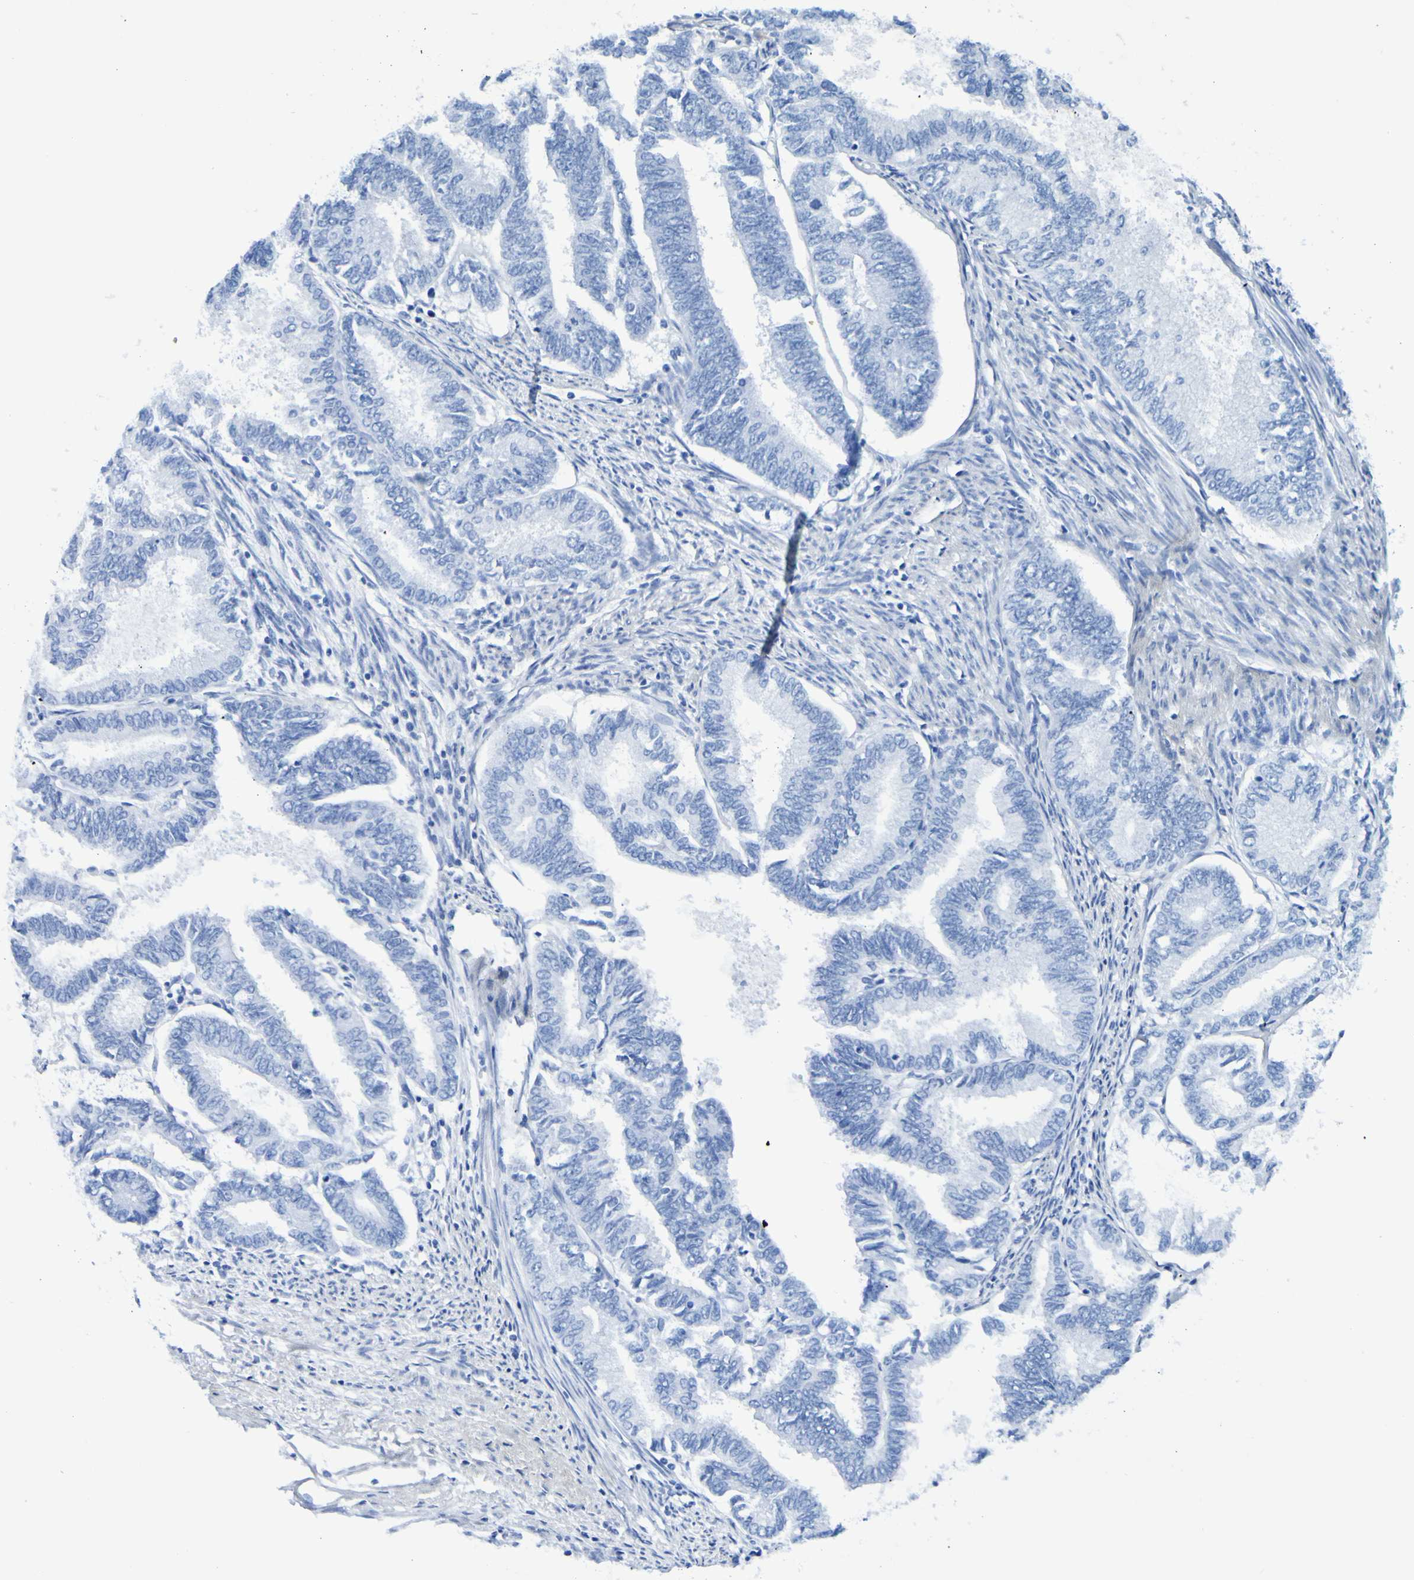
{"staining": {"intensity": "negative", "quantity": "none", "location": "none"}, "tissue": "endometrial cancer", "cell_type": "Tumor cells", "image_type": "cancer", "snomed": [{"axis": "morphology", "description": "Adenocarcinoma, NOS"}, {"axis": "topography", "description": "Endometrium"}], "caption": "Endometrial adenocarcinoma stained for a protein using IHC demonstrates no expression tumor cells.", "gene": "DPEP1", "patient": {"sex": "female", "age": 86}}